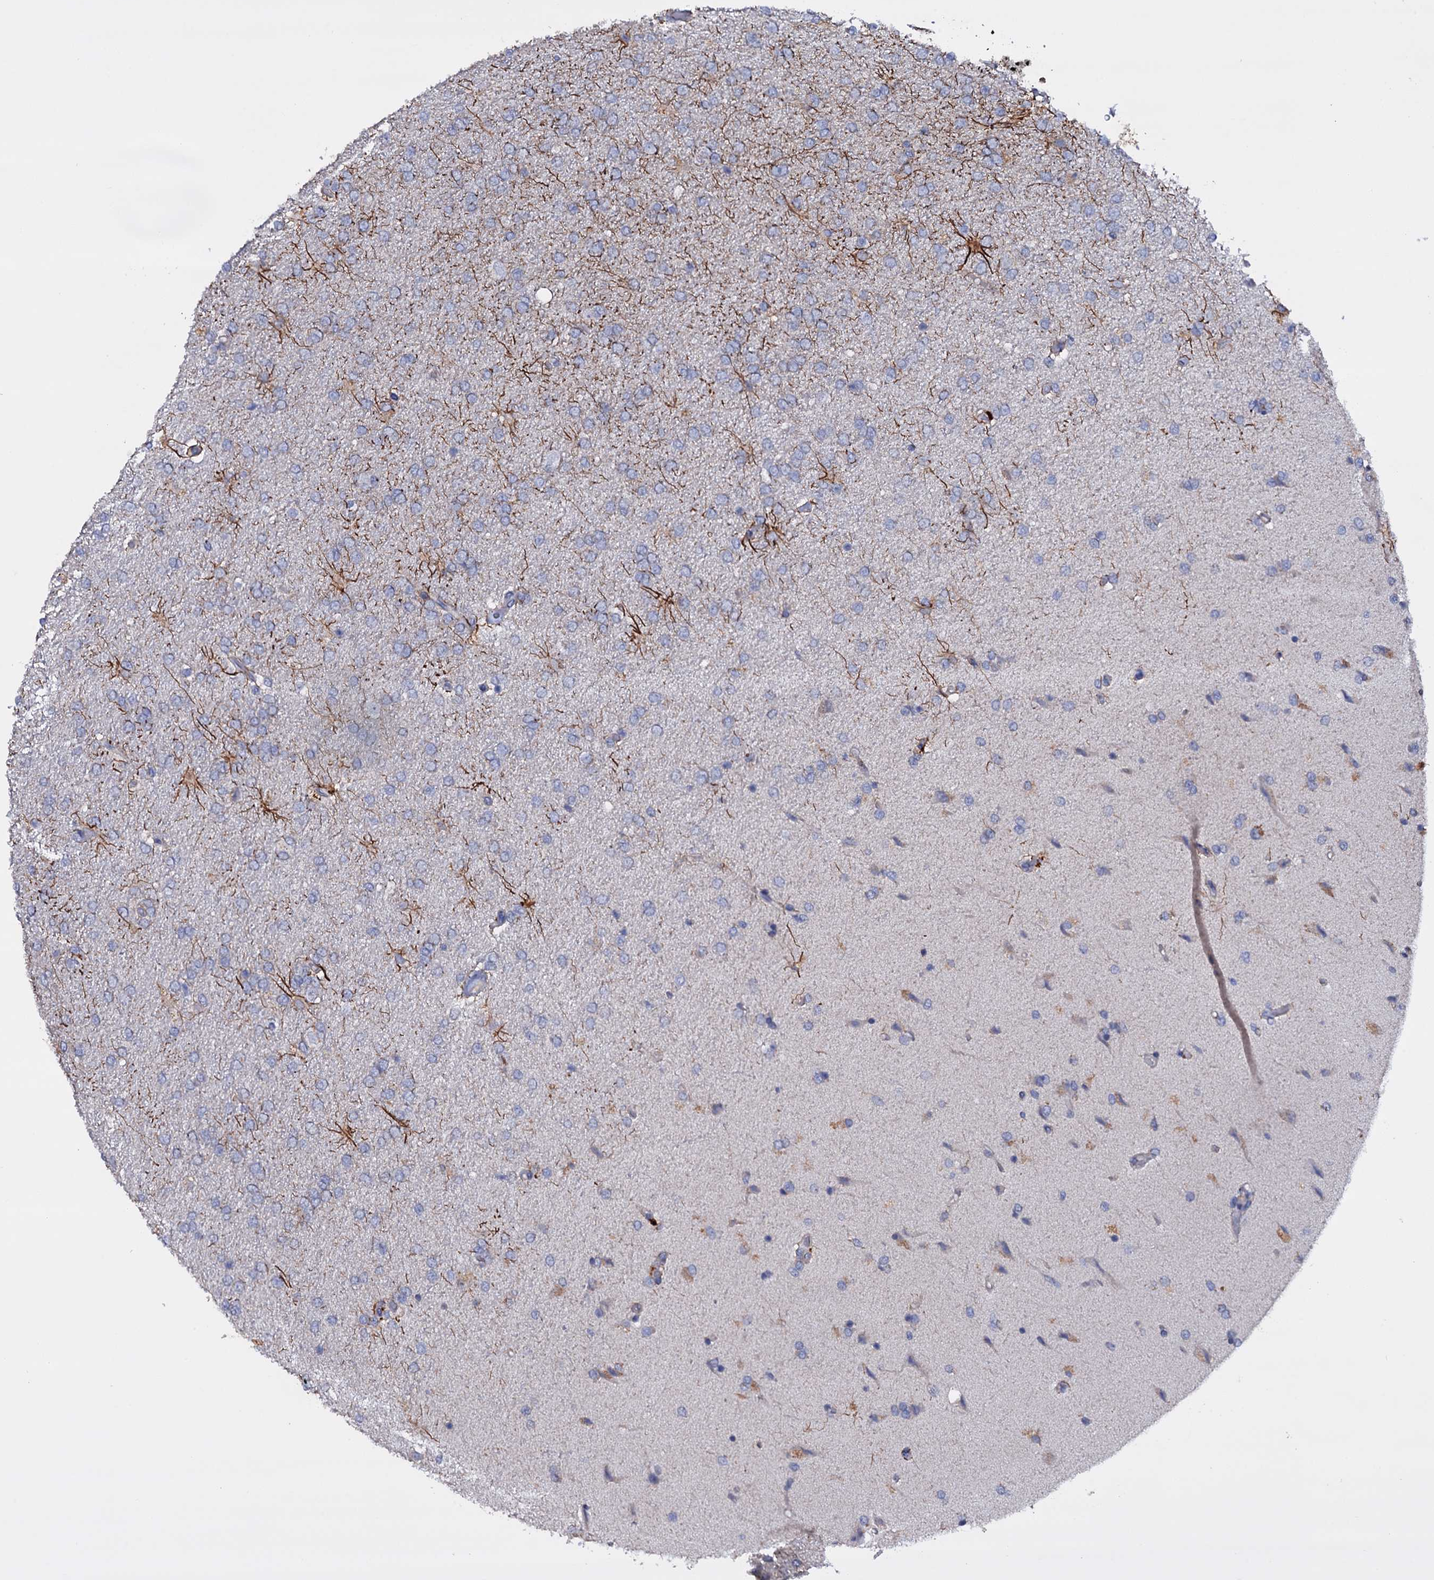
{"staining": {"intensity": "negative", "quantity": "none", "location": "none"}, "tissue": "glioma", "cell_type": "Tumor cells", "image_type": "cancer", "snomed": [{"axis": "morphology", "description": "Glioma, malignant, High grade"}, {"axis": "topography", "description": "Brain"}], "caption": "Human glioma stained for a protein using immunohistochemistry demonstrates no expression in tumor cells.", "gene": "BCL2L14", "patient": {"sex": "male", "age": 72}}